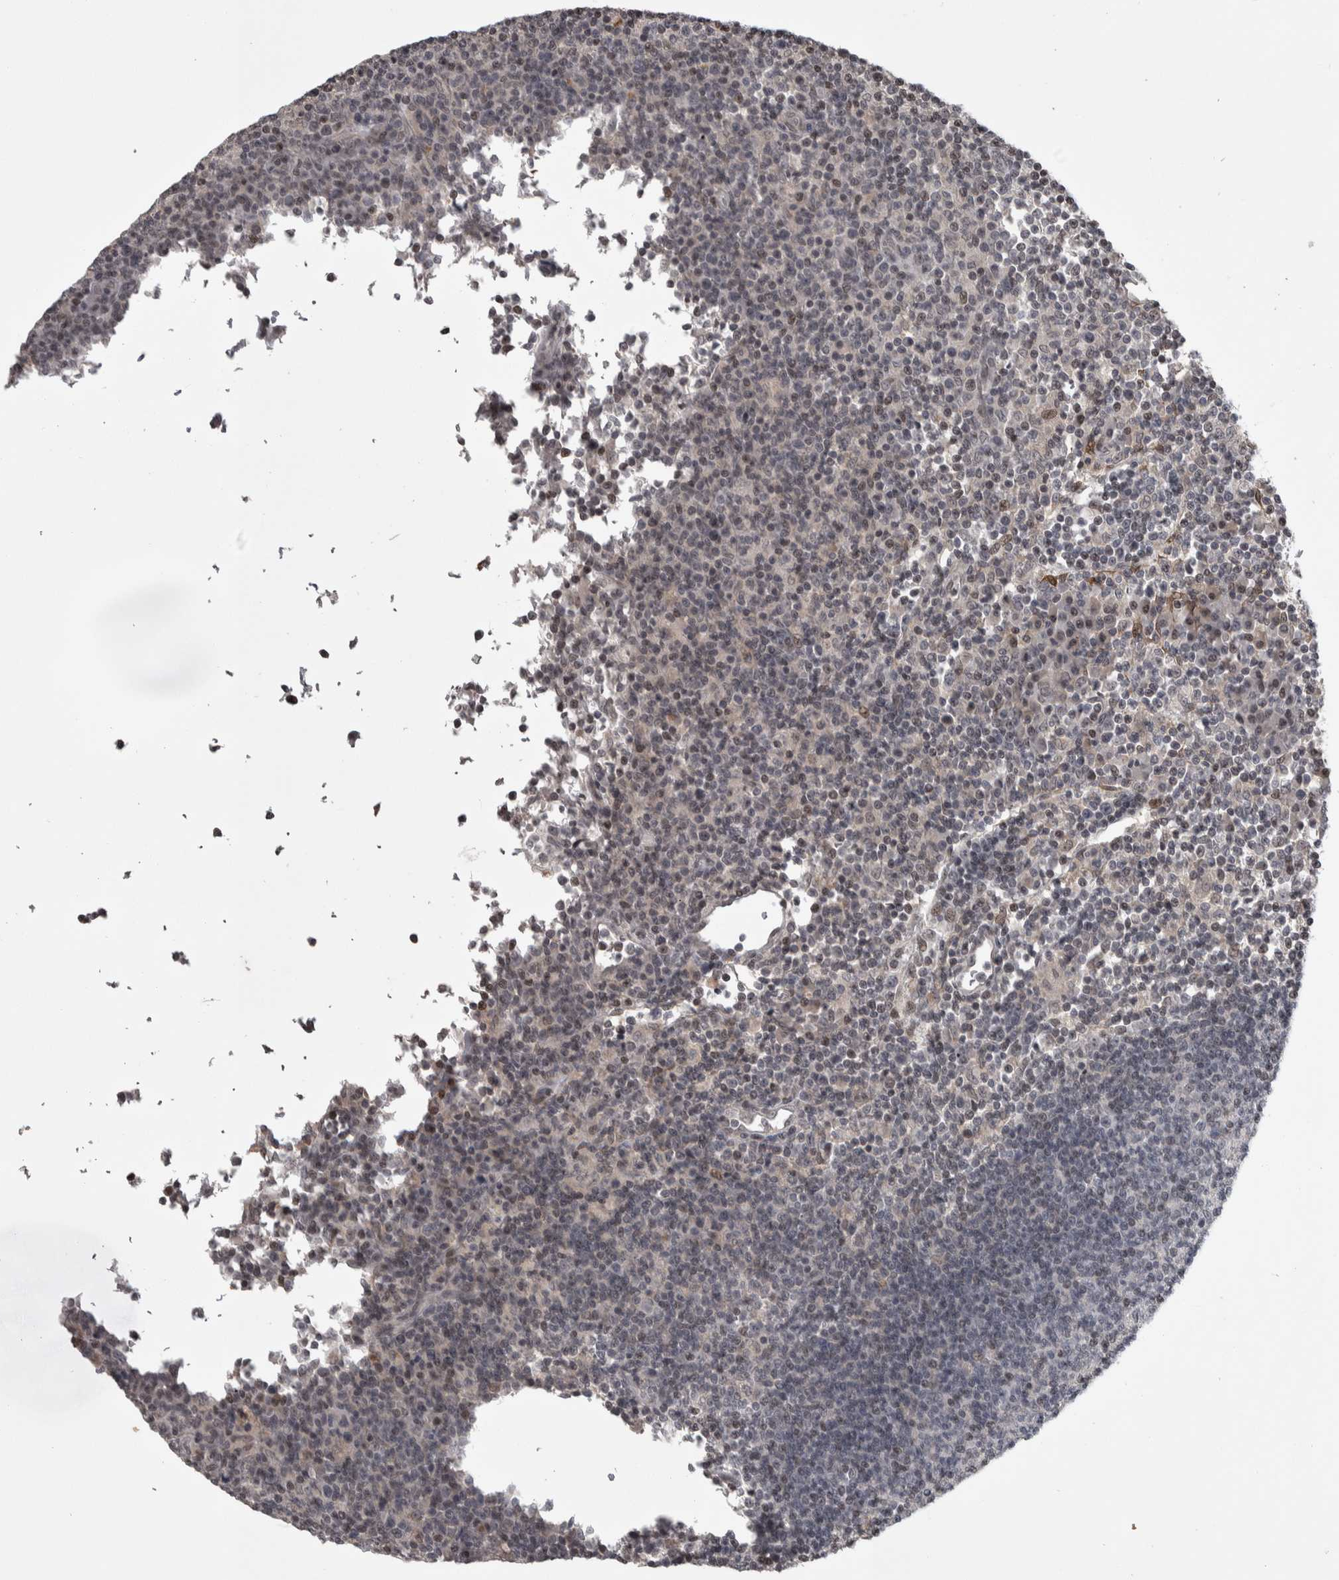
{"staining": {"intensity": "negative", "quantity": "none", "location": "none"}, "tissue": "lymph node", "cell_type": "Germinal center cells", "image_type": "normal", "snomed": [{"axis": "morphology", "description": "Normal tissue, NOS"}, {"axis": "morphology", "description": "Inflammation, NOS"}, {"axis": "topography", "description": "Lymph node"}], "caption": "A histopathology image of lymph node stained for a protein shows no brown staining in germinal center cells. The staining is performed using DAB (3,3'-diaminobenzidine) brown chromogen with nuclei counter-stained in using hematoxylin.", "gene": "ZSCAN21", "patient": {"sex": "male", "age": 55}}